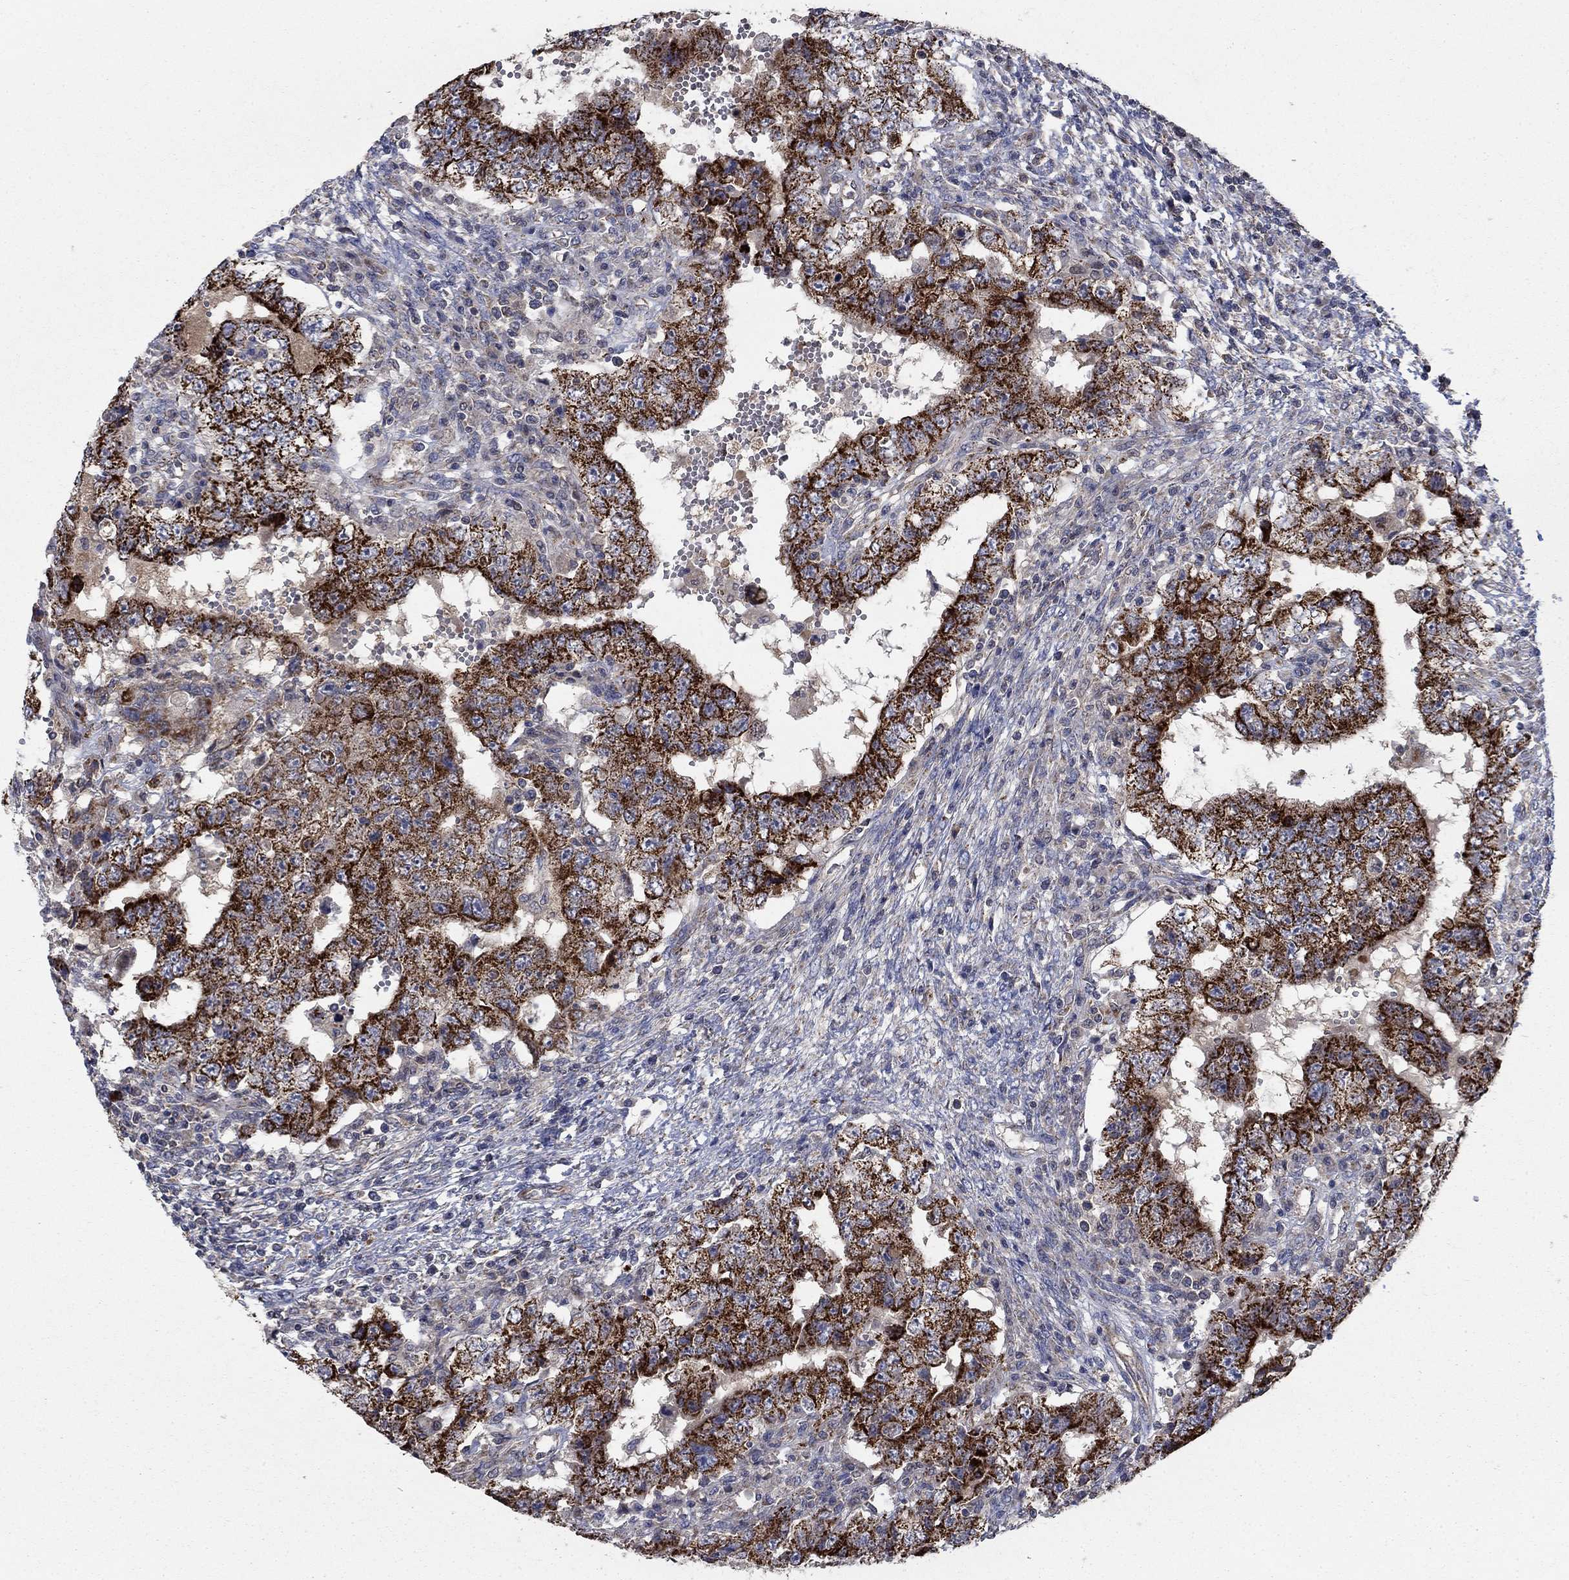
{"staining": {"intensity": "strong", "quantity": ">75%", "location": "cytoplasmic/membranous"}, "tissue": "testis cancer", "cell_type": "Tumor cells", "image_type": "cancer", "snomed": [{"axis": "morphology", "description": "Carcinoma, Embryonal, NOS"}, {"axis": "topography", "description": "Testis"}], "caption": "Testis cancer (embryonal carcinoma) tissue displays strong cytoplasmic/membranous positivity in about >75% of tumor cells", "gene": "NME7", "patient": {"sex": "male", "age": 26}}